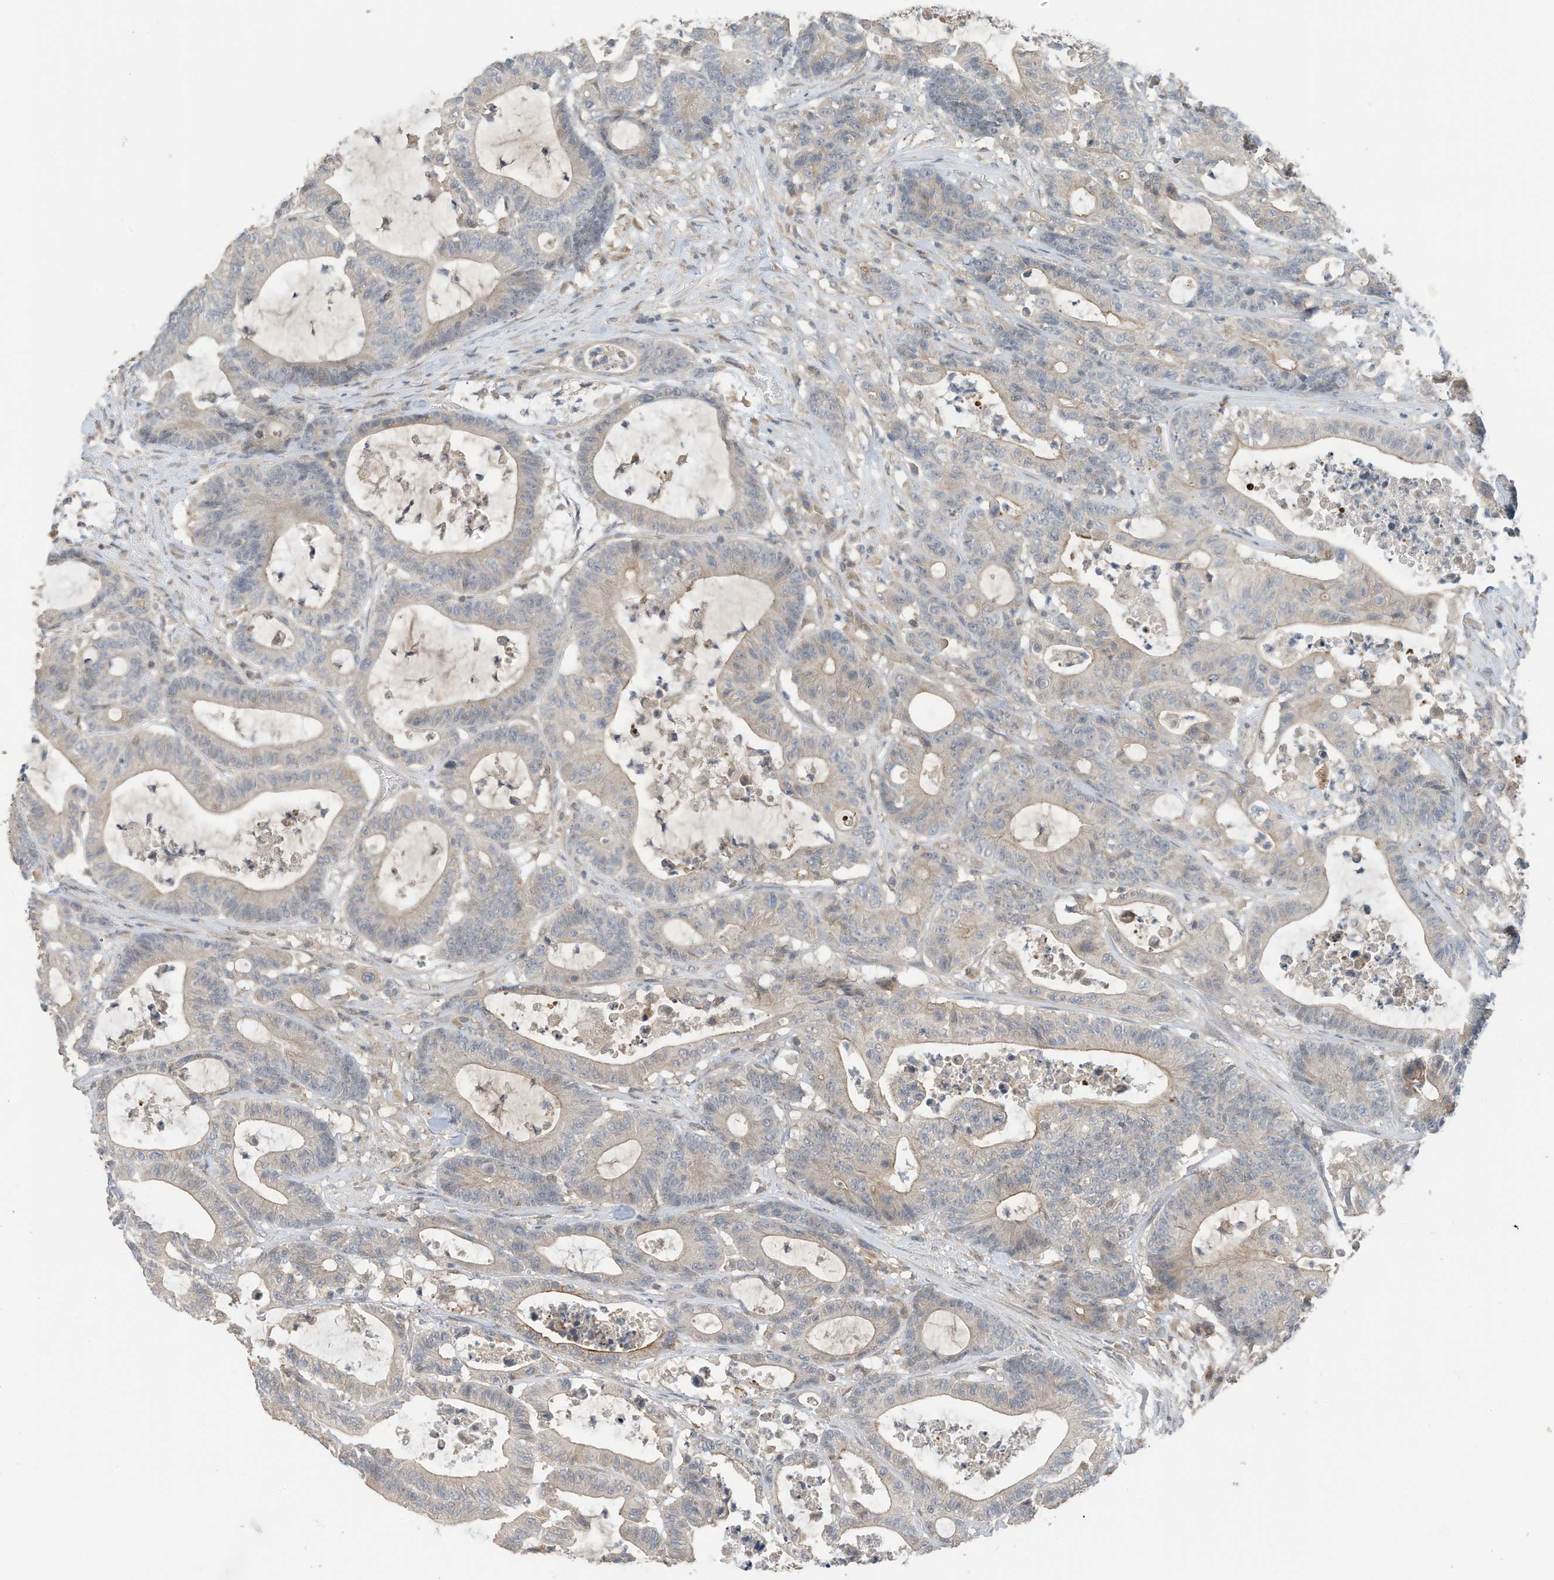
{"staining": {"intensity": "weak", "quantity": "<25%", "location": "cytoplasmic/membranous"}, "tissue": "colorectal cancer", "cell_type": "Tumor cells", "image_type": "cancer", "snomed": [{"axis": "morphology", "description": "Adenocarcinoma, NOS"}, {"axis": "topography", "description": "Colon"}], "caption": "DAB immunohistochemical staining of human adenocarcinoma (colorectal) shows no significant staining in tumor cells. Nuclei are stained in blue.", "gene": "REC8", "patient": {"sex": "female", "age": 84}}